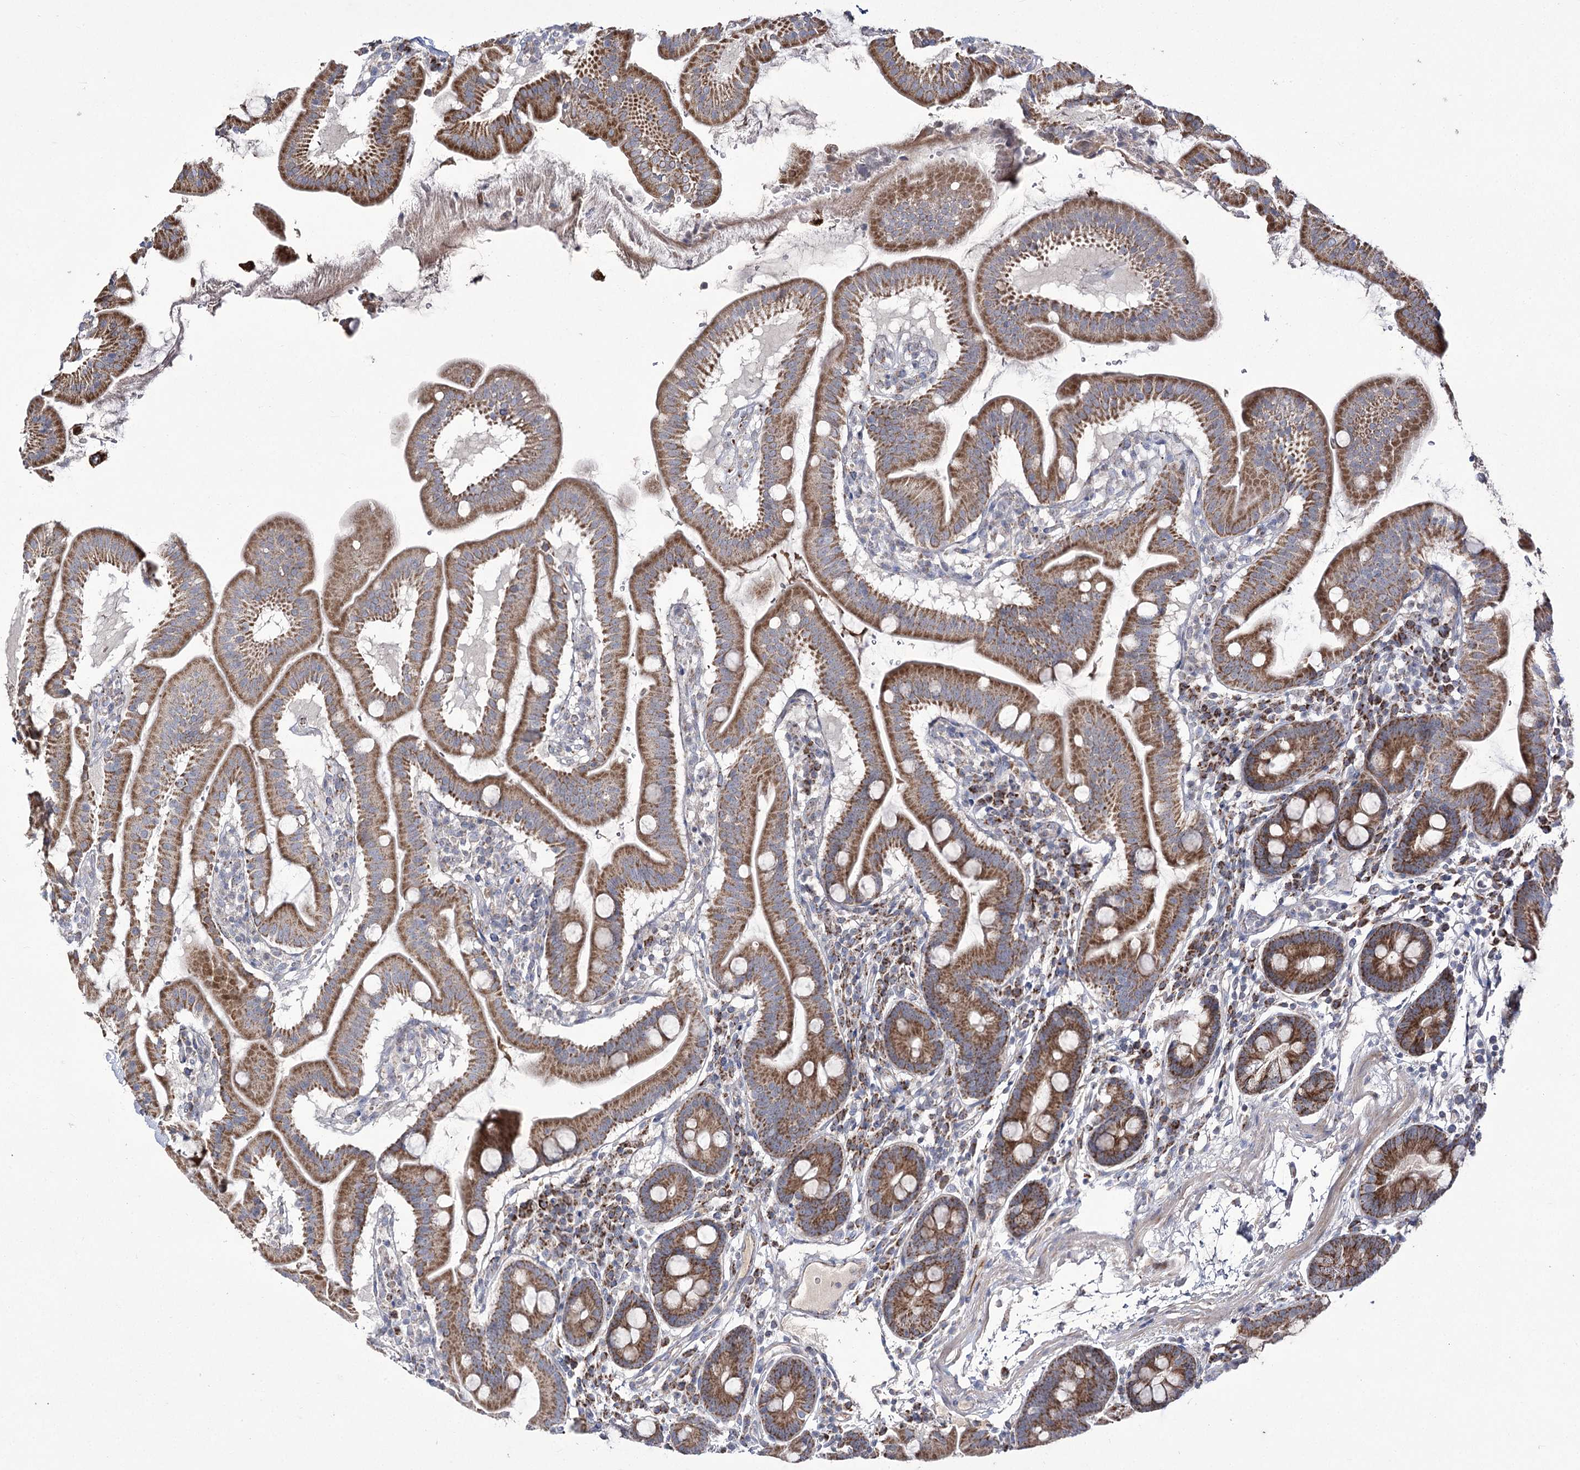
{"staining": {"intensity": "moderate", "quantity": ">75%", "location": "cytoplasmic/membranous"}, "tissue": "duodenum", "cell_type": "Glandular cells", "image_type": "normal", "snomed": [{"axis": "morphology", "description": "Normal tissue, NOS"}, {"axis": "morphology", "description": "Adenocarcinoma, NOS"}, {"axis": "topography", "description": "Pancreas"}, {"axis": "topography", "description": "Duodenum"}], "caption": "Human duodenum stained with a protein marker shows moderate staining in glandular cells.", "gene": "NADK2", "patient": {"sex": "male", "age": 50}}